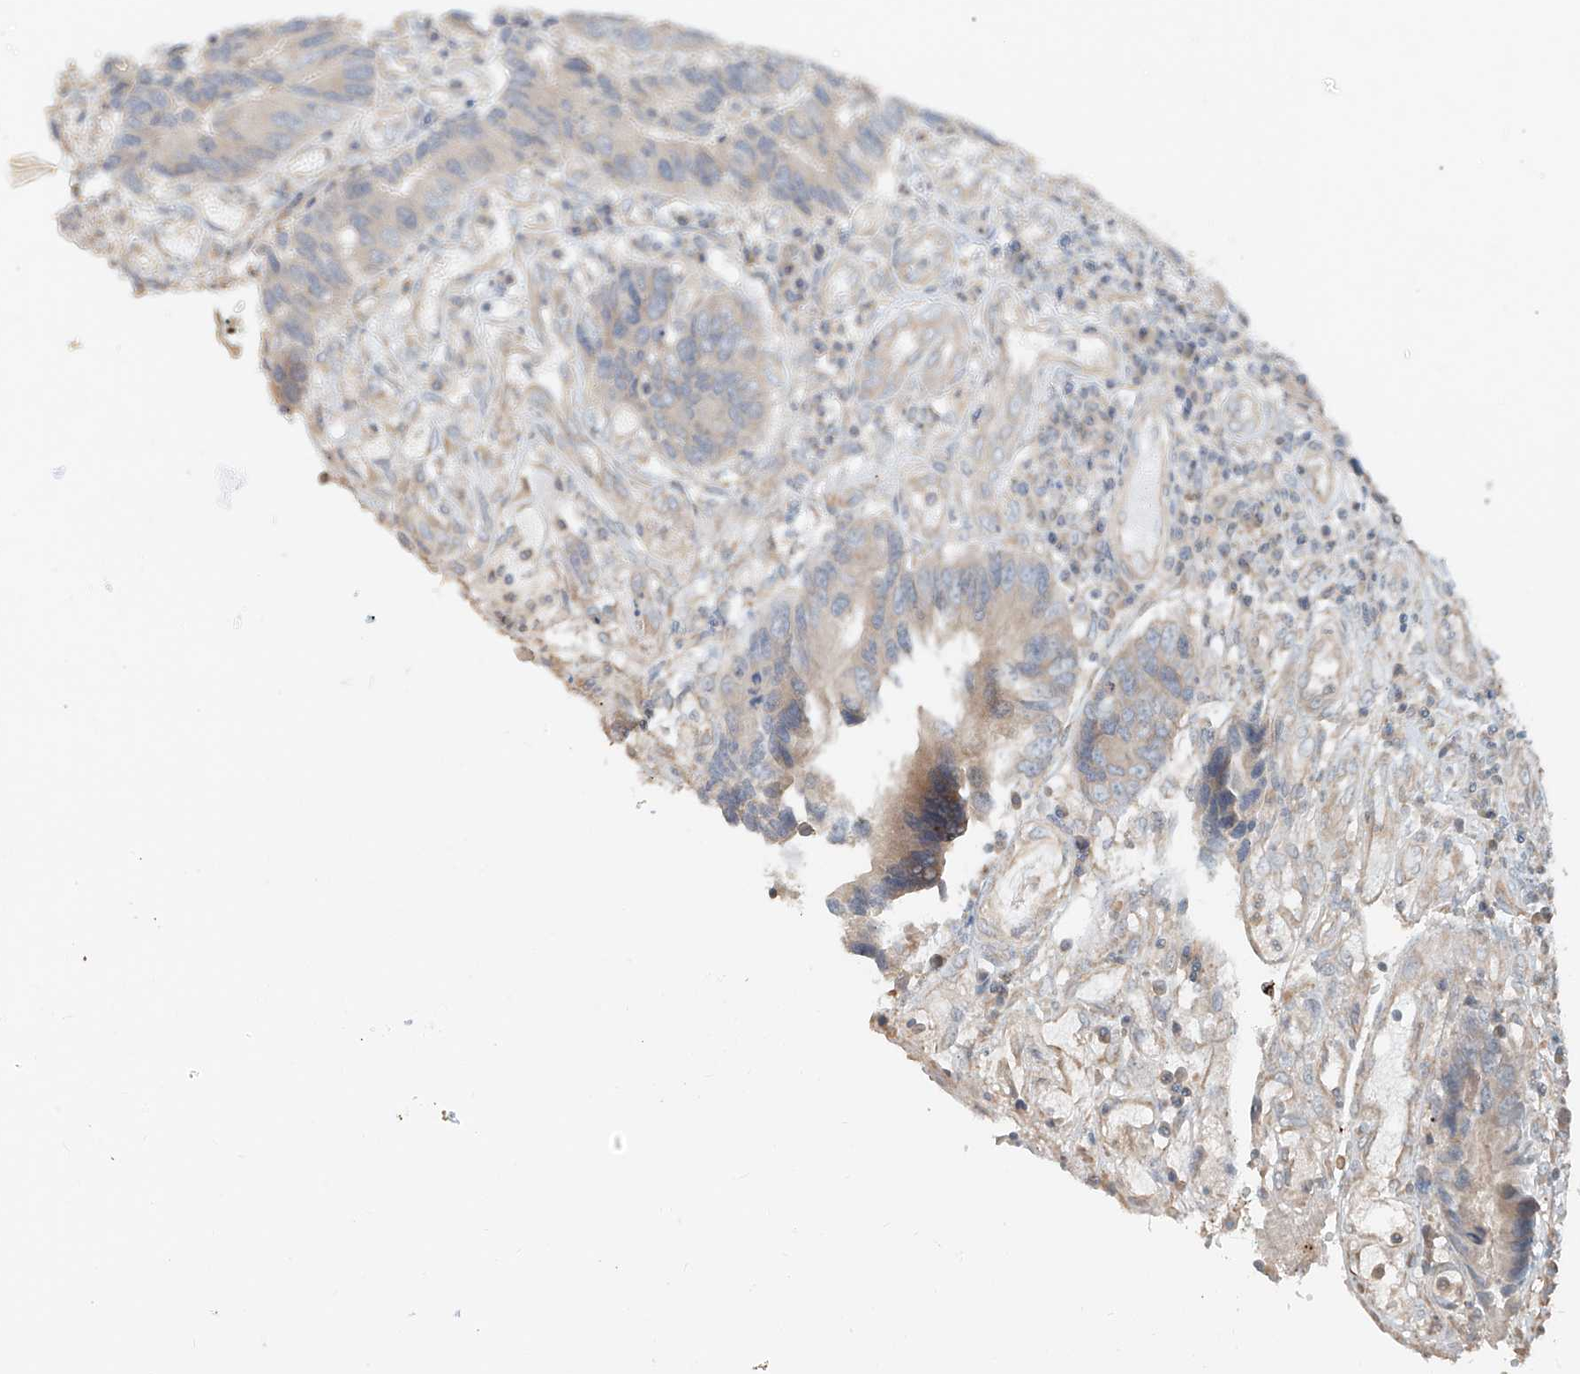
{"staining": {"intensity": "weak", "quantity": ">75%", "location": "cytoplasmic/membranous"}, "tissue": "colorectal cancer", "cell_type": "Tumor cells", "image_type": "cancer", "snomed": [{"axis": "morphology", "description": "Adenocarcinoma, NOS"}, {"axis": "topography", "description": "Rectum"}], "caption": "Tumor cells demonstrate low levels of weak cytoplasmic/membranous expression in approximately >75% of cells in colorectal cancer. The protein of interest is shown in brown color, while the nuclei are stained blue.", "gene": "ANKZF1", "patient": {"sex": "male", "age": 84}}